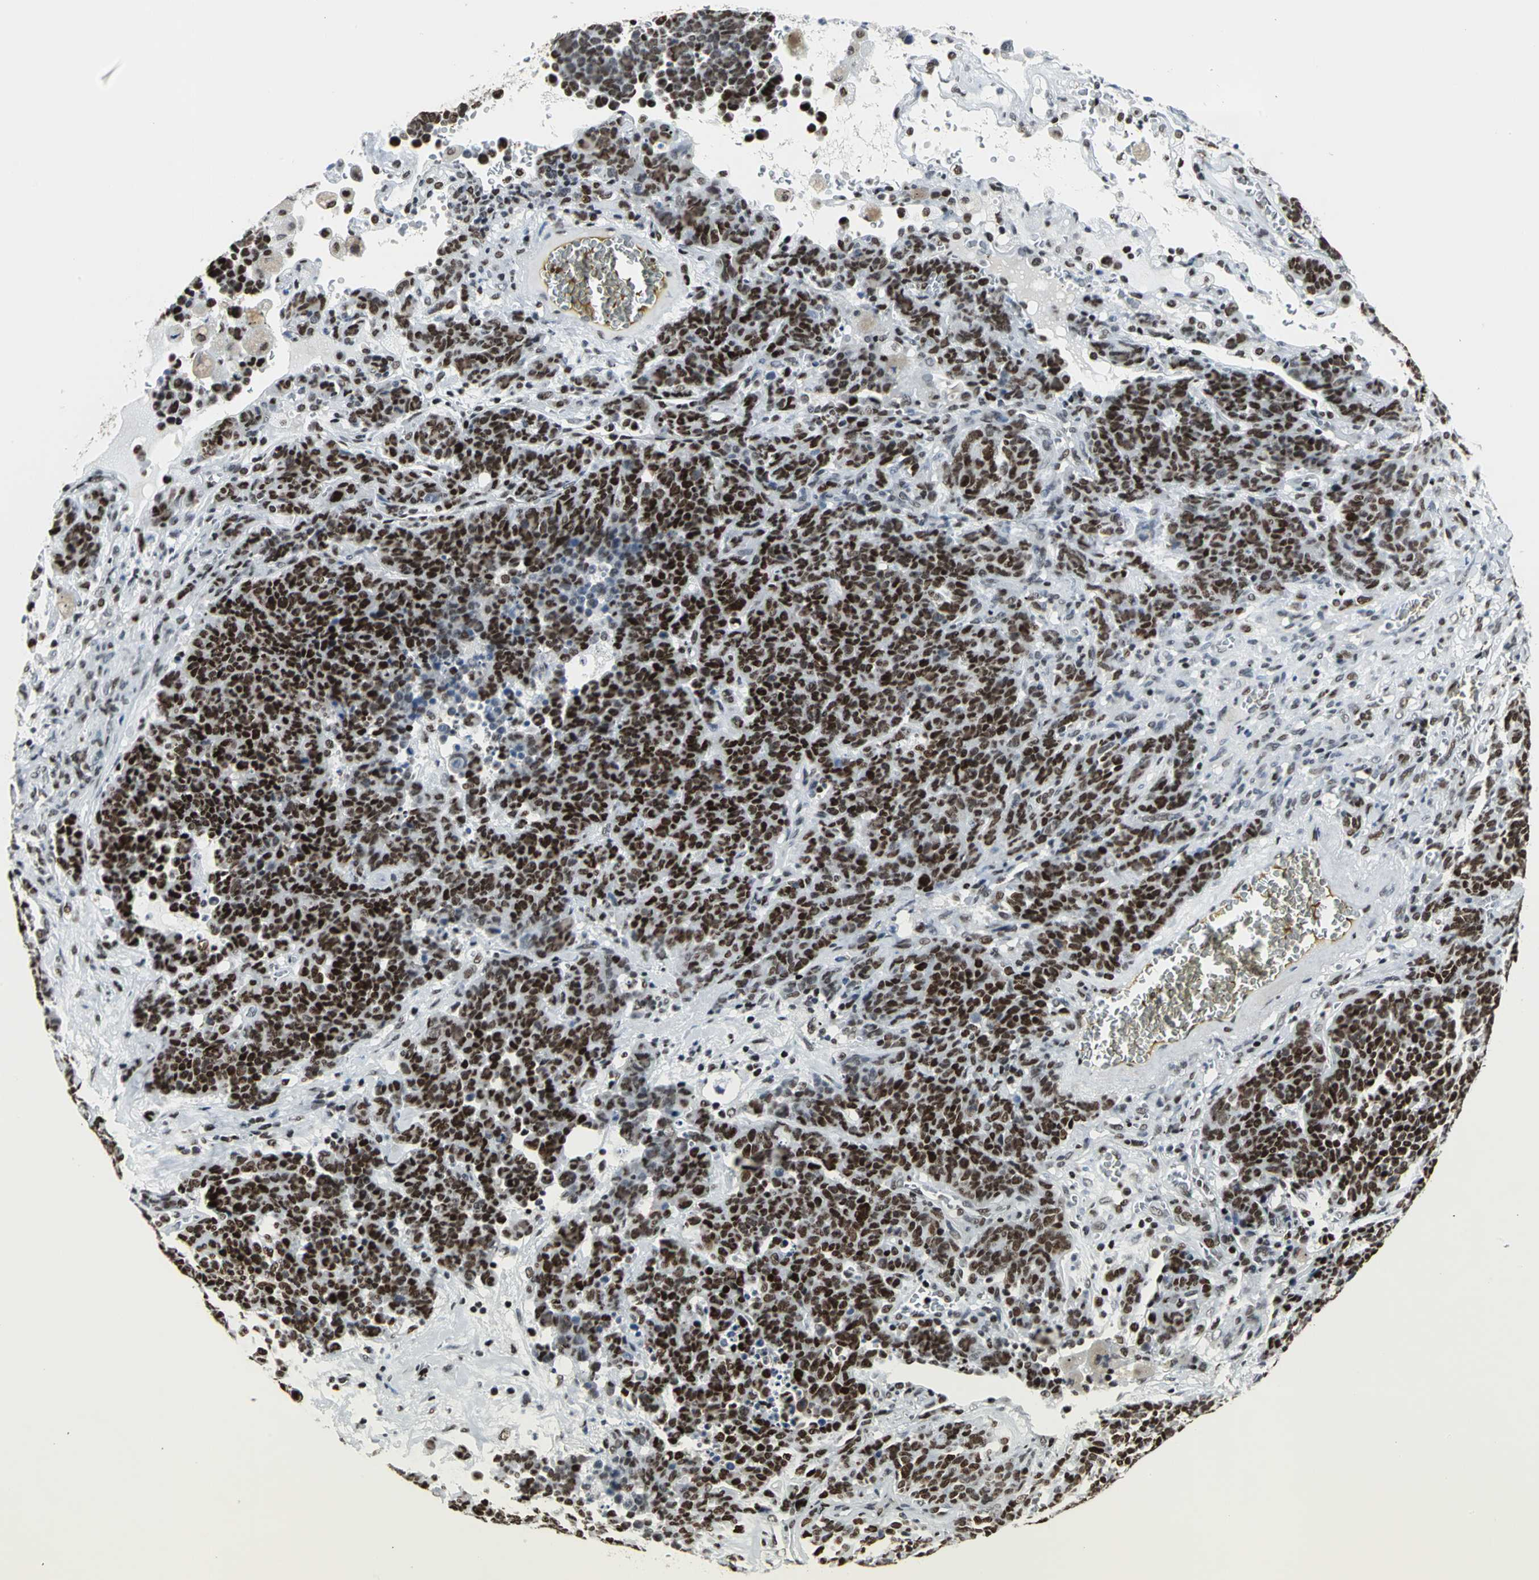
{"staining": {"intensity": "strong", "quantity": ">75%", "location": "nuclear"}, "tissue": "lung cancer", "cell_type": "Tumor cells", "image_type": "cancer", "snomed": [{"axis": "morphology", "description": "Neoplasm, malignant, NOS"}, {"axis": "topography", "description": "Lung"}], "caption": "Protein staining displays strong nuclear expression in about >75% of tumor cells in lung cancer.", "gene": "HNRNPD", "patient": {"sex": "female", "age": 58}}